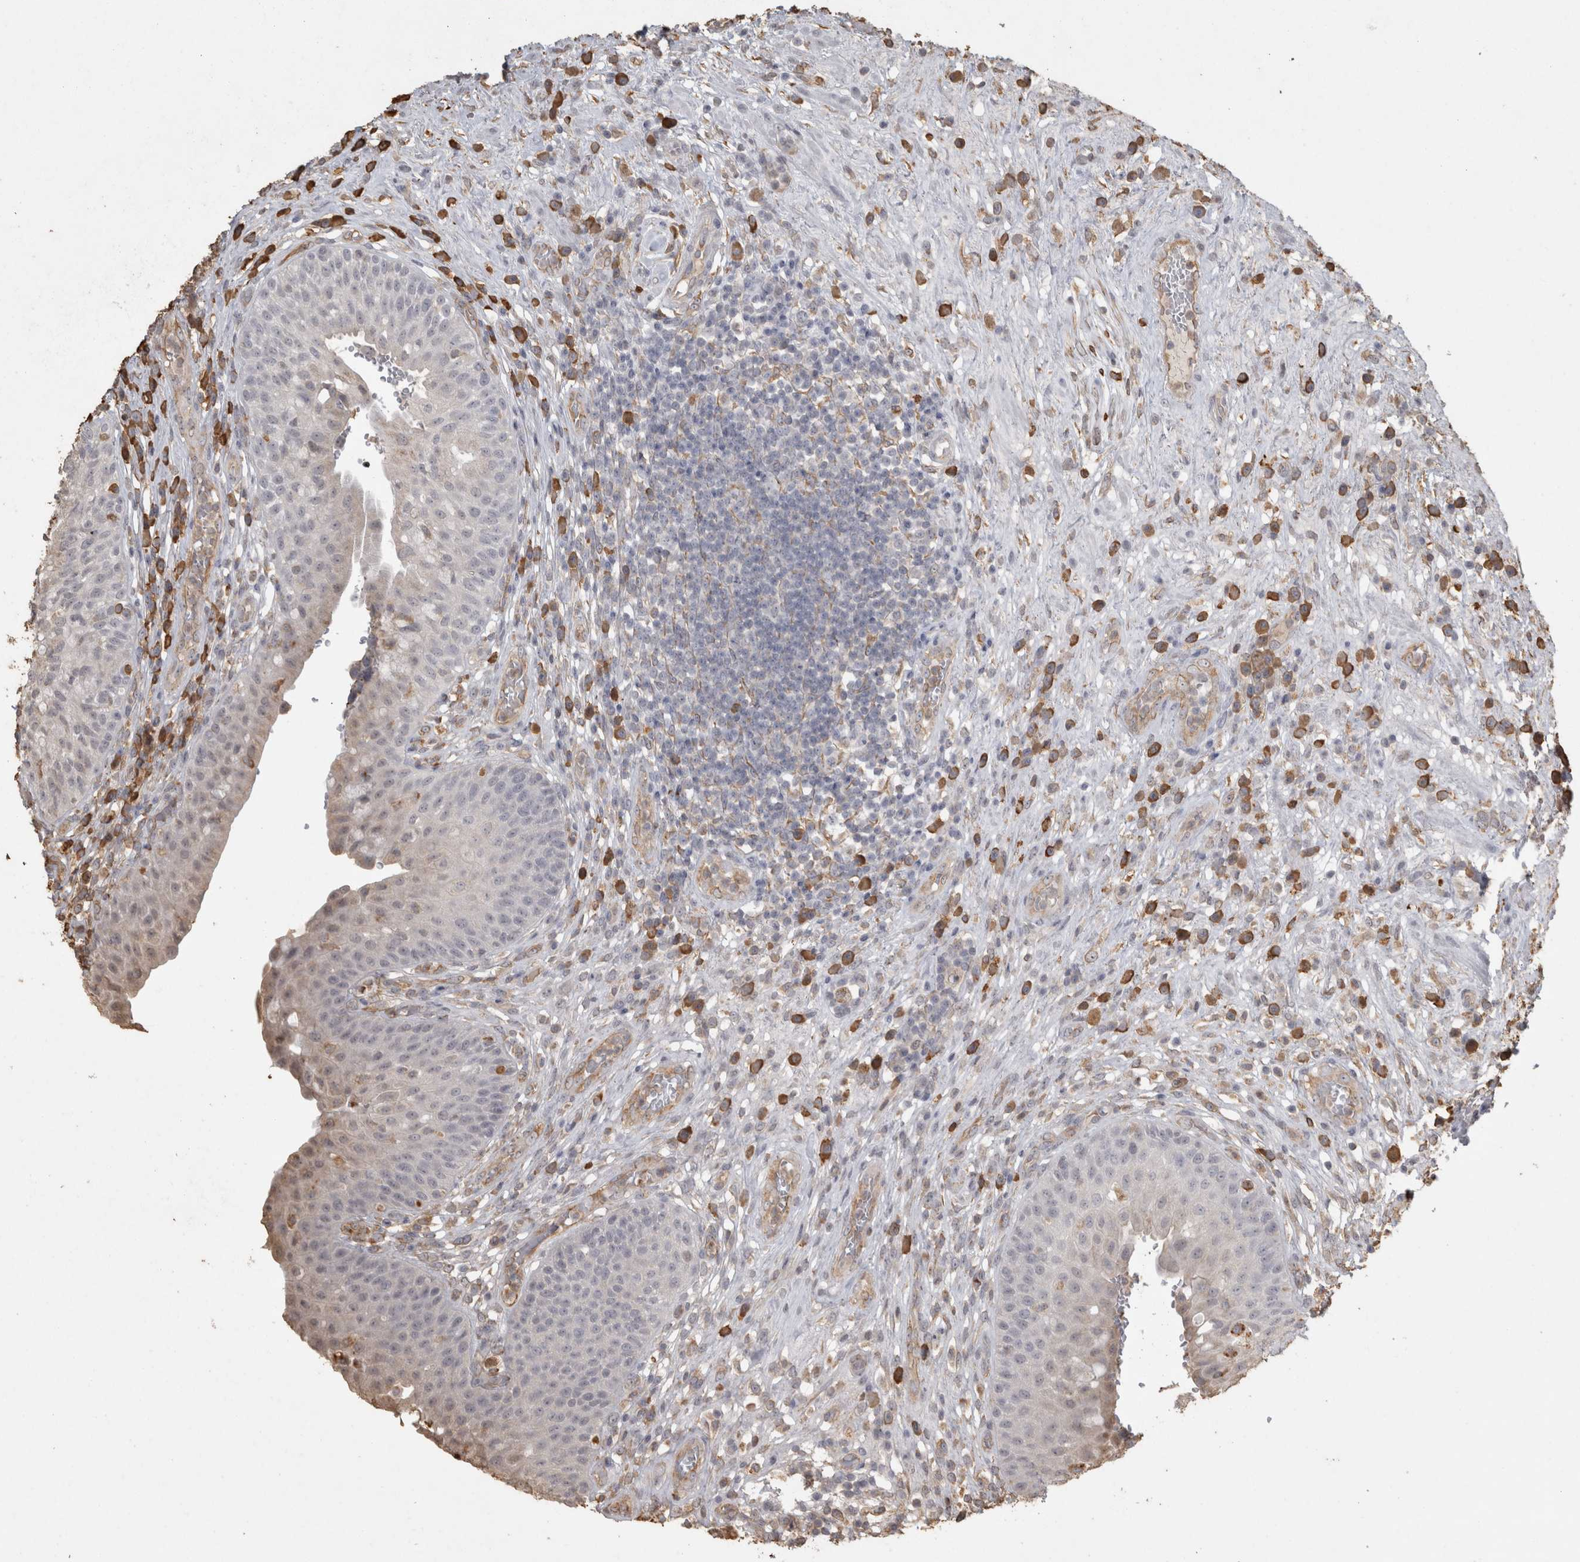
{"staining": {"intensity": "negative", "quantity": "none", "location": "none"}, "tissue": "urinary bladder", "cell_type": "Urothelial cells", "image_type": "normal", "snomed": [{"axis": "morphology", "description": "Normal tissue, NOS"}, {"axis": "topography", "description": "Urinary bladder"}], "caption": "Immunohistochemistry of normal urinary bladder shows no staining in urothelial cells.", "gene": "REPS2", "patient": {"sex": "female", "age": 62}}